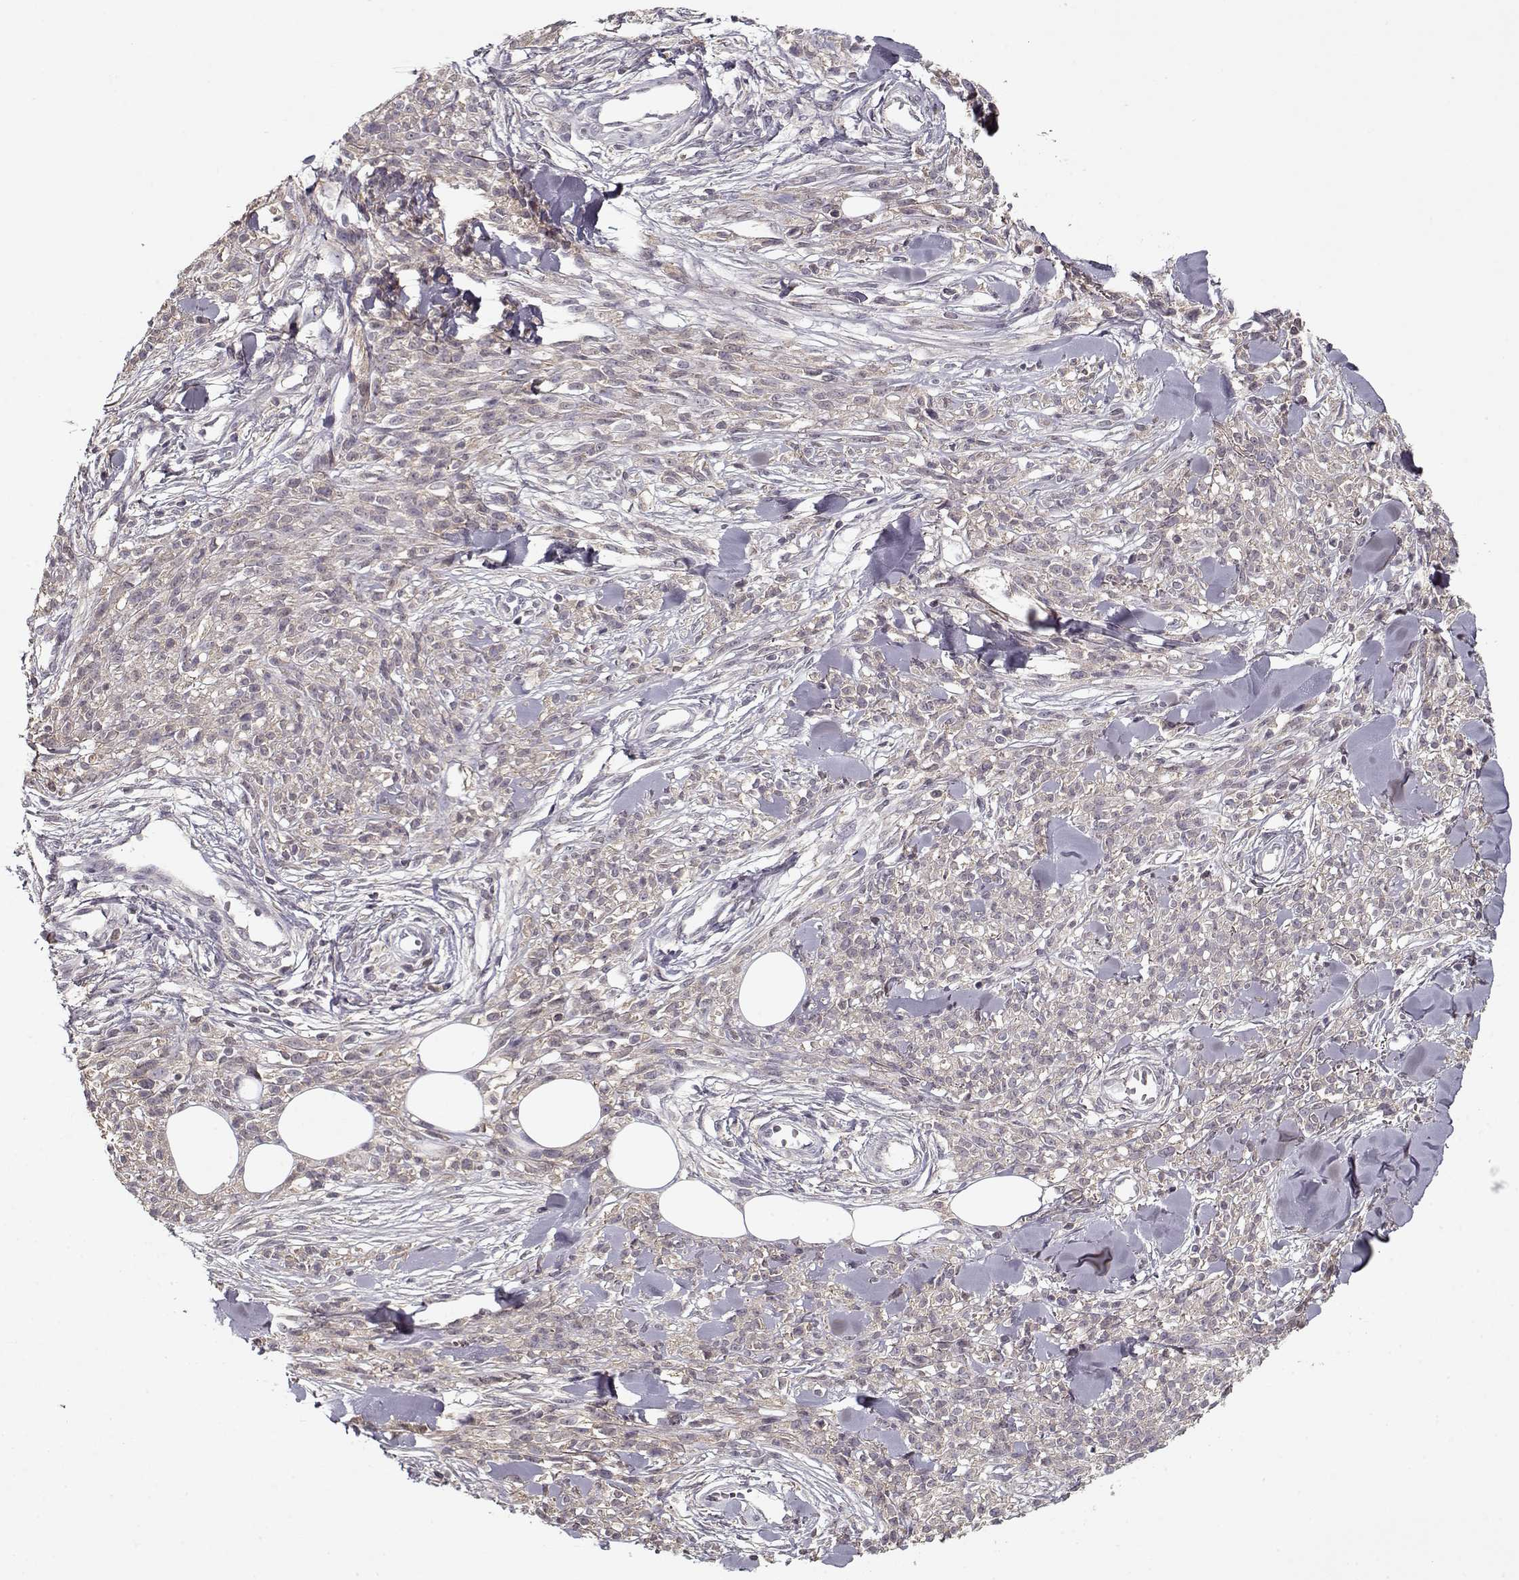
{"staining": {"intensity": "negative", "quantity": "none", "location": "none"}, "tissue": "melanoma", "cell_type": "Tumor cells", "image_type": "cancer", "snomed": [{"axis": "morphology", "description": "Malignant melanoma, NOS"}, {"axis": "topography", "description": "Skin"}, {"axis": "topography", "description": "Skin of trunk"}], "caption": "Human malignant melanoma stained for a protein using IHC displays no staining in tumor cells.", "gene": "AFM", "patient": {"sex": "male", "age": 74}}